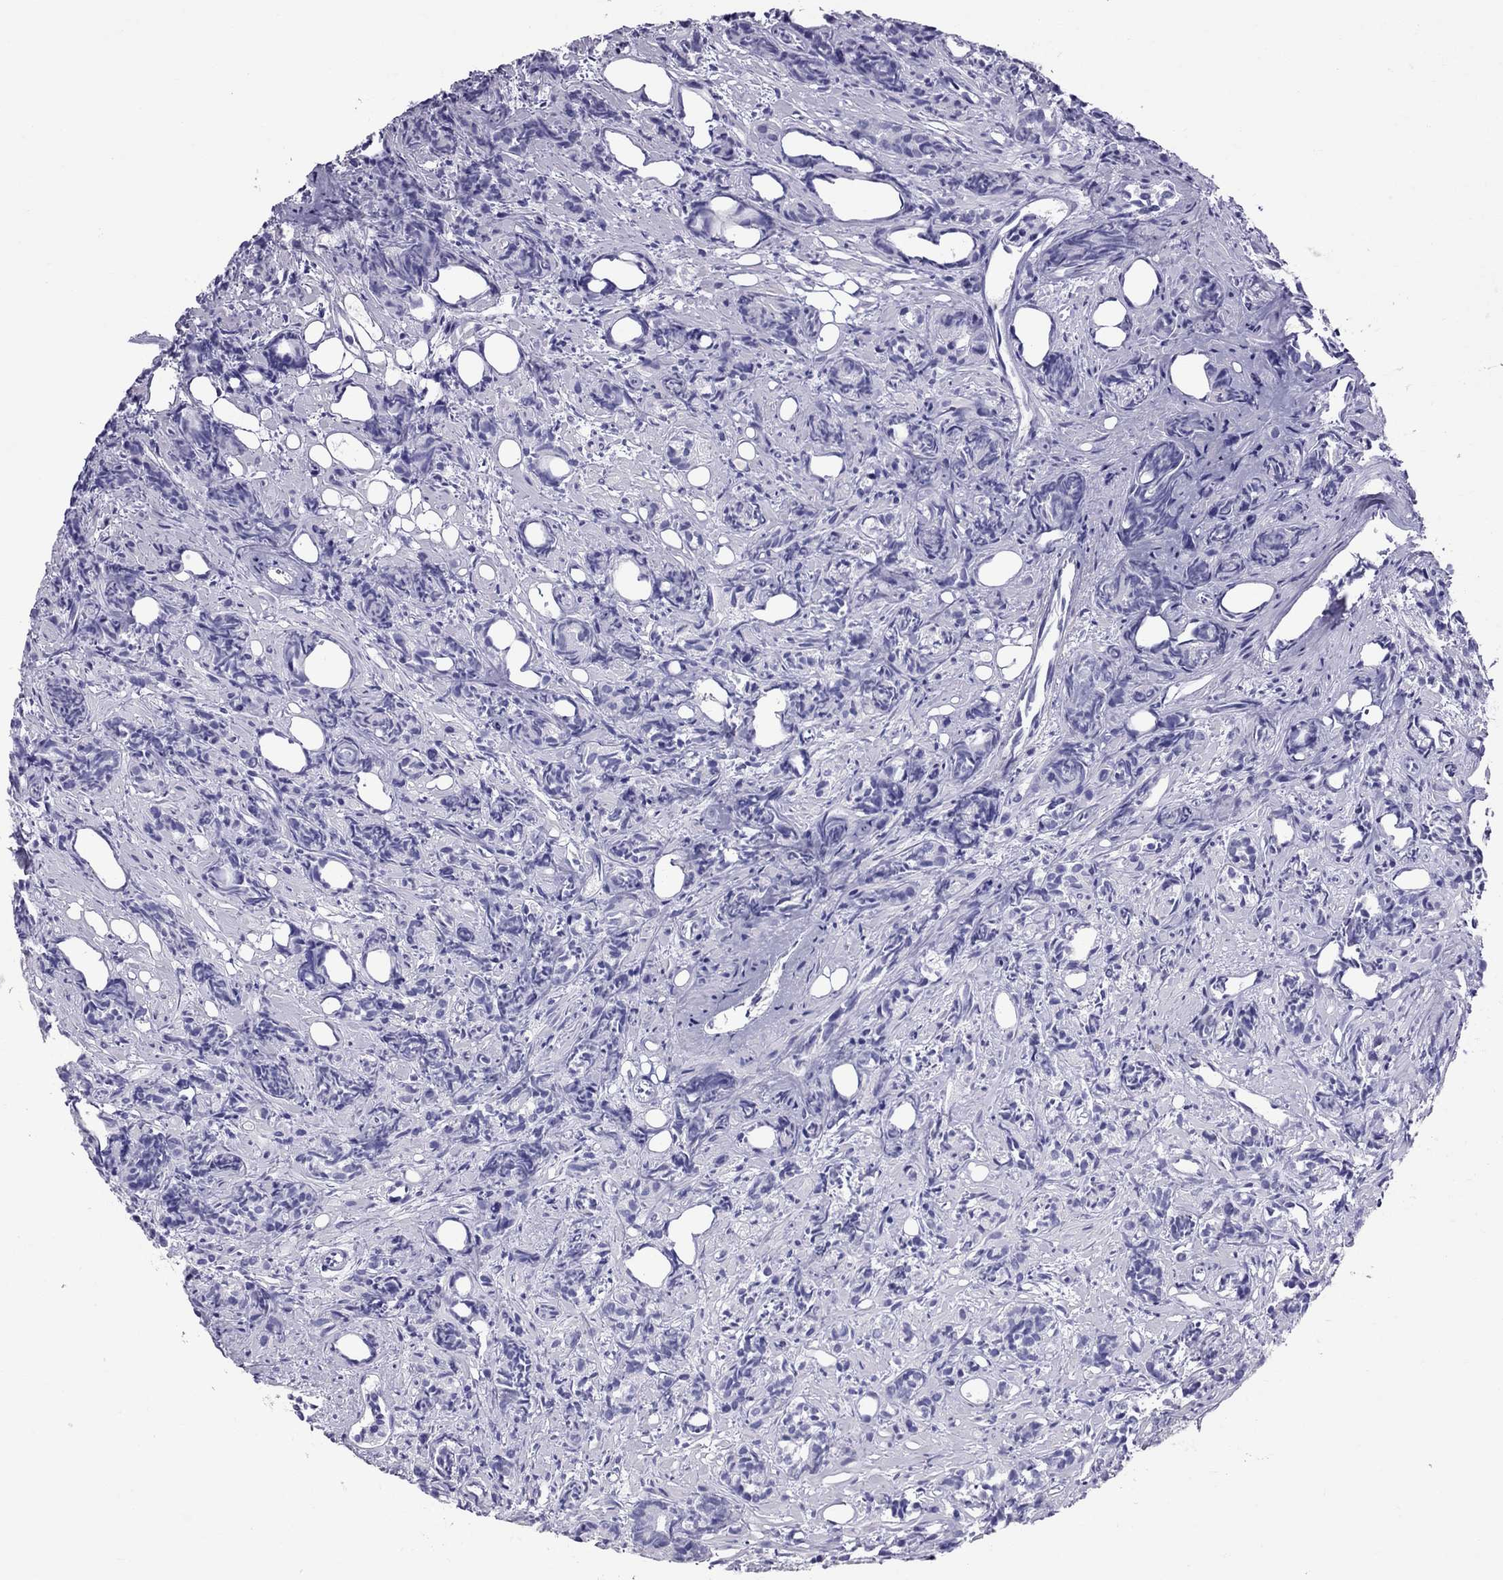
{"staining": {"intensity": "negative", "quantity": "none", "location": "none"}, "tissue": "prostate cancer", "cell_type": "Tumor cells", "image_type": "cancer", "snomed": [{"axis": "morphology", "description": "Adenocarcinoma, High grade"}, {"axis": "topography", "description": "Prostate"}], "caption": "High power microscopy image of an IHC photomicrograph of prostate cancer, revealing no significant expression in tumor cells. (Stains: DAB IHC with hematoxylin counter stain, Microscopy: brightfield microscopy at high magnification).", "gene": "TTLL13", "patient": {"sex": "male", "age": 84}}